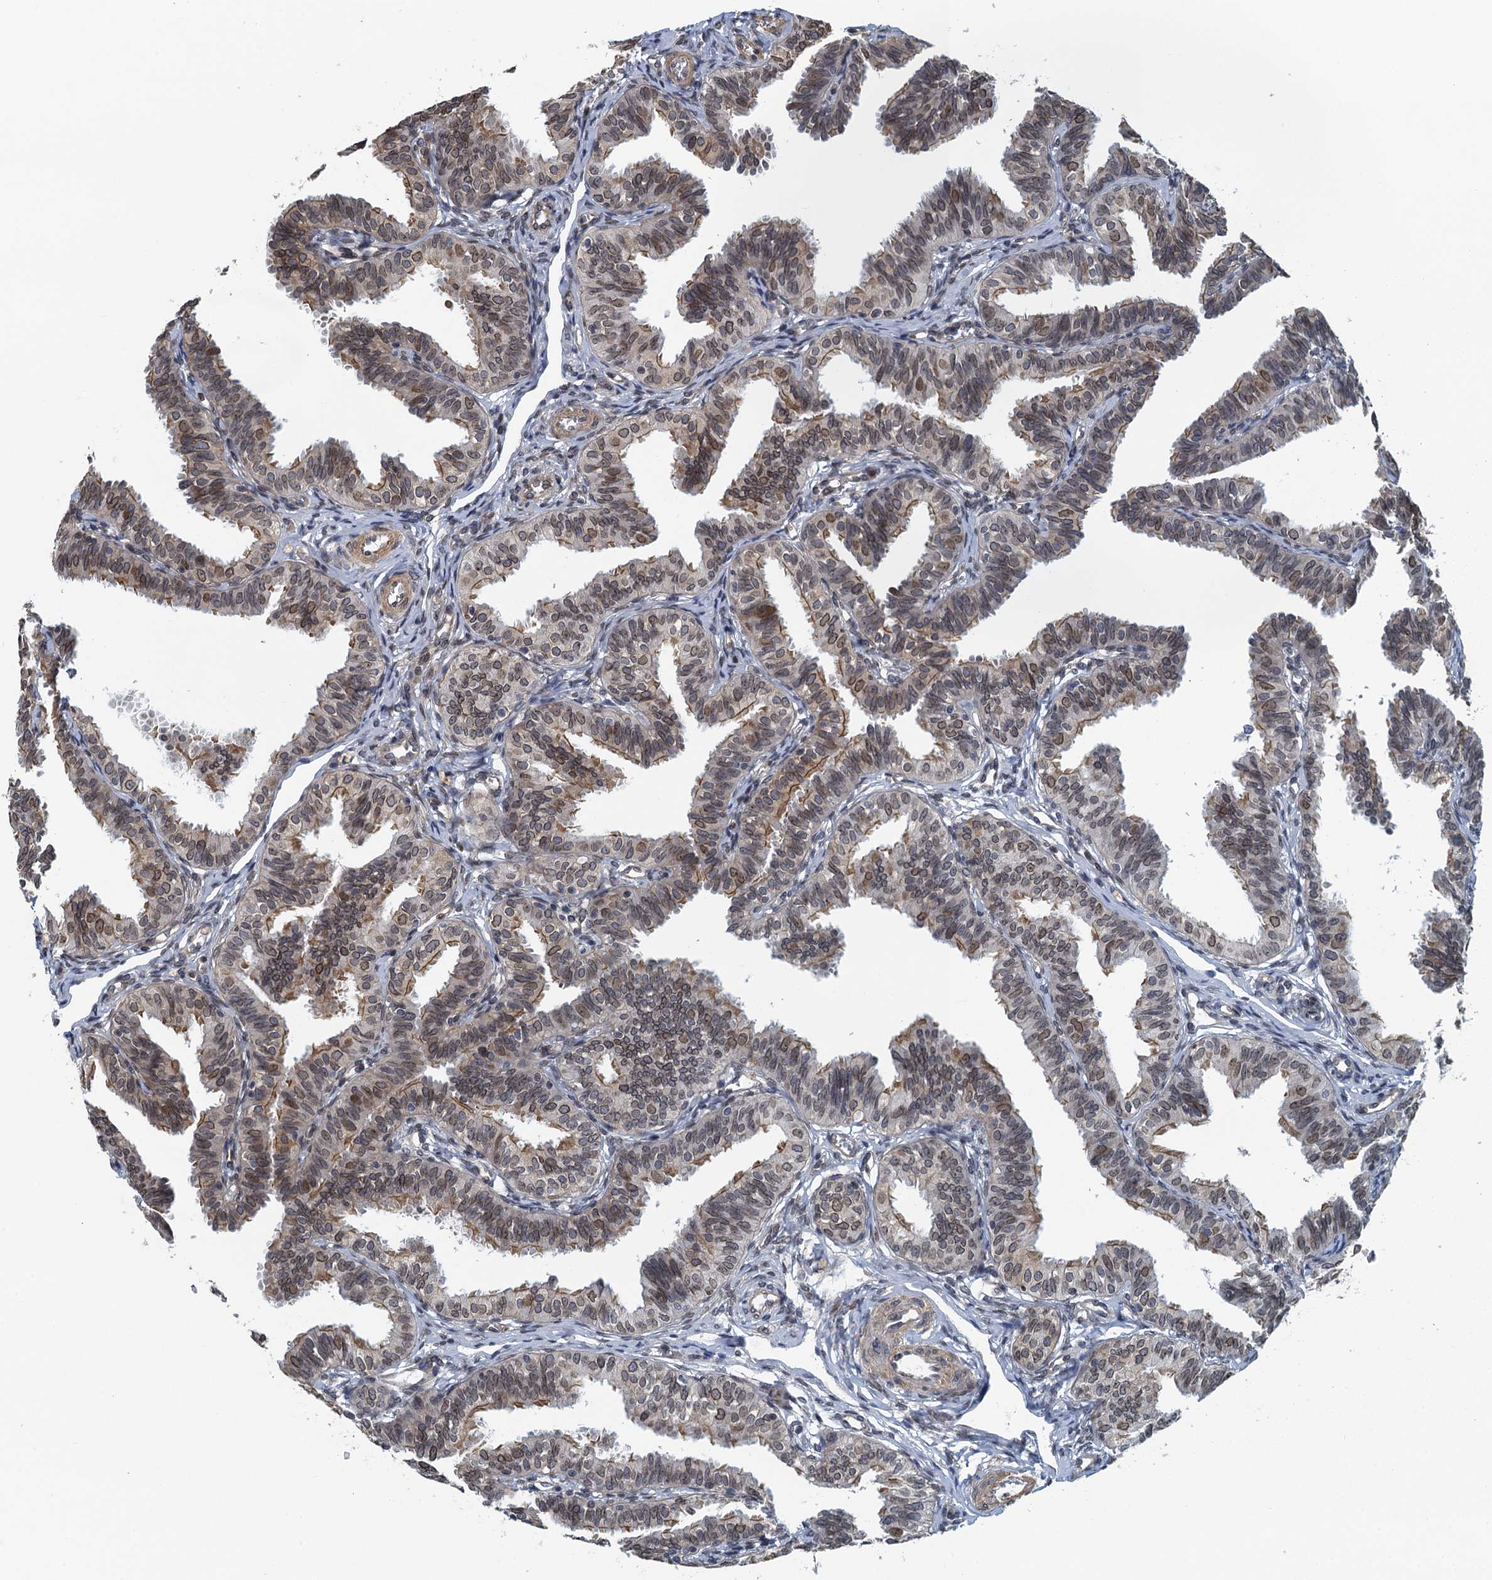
{"staining": {"intensity": "weak", "quantity": ">75%", "location": "cytoplasmic/membranous,nuclear"}, "tissue": "fallopian tube", "cell_type": "Glandular cells", "image_type": "normal", "snomed": [{"axis": "morphology", "description": "Normal tissue, NOS"}, {"axis": "topography", "description": "Fallopian tube"}], "caption": "Immunohistochemical staining of unremarkable human fallopian tube shows low levels of weak cytoplasmic/membranous,nuclear positivity in about >75% of glandular cells.", "gene": "CCDC34", "patient": {"sex": "female", "age": 35}}